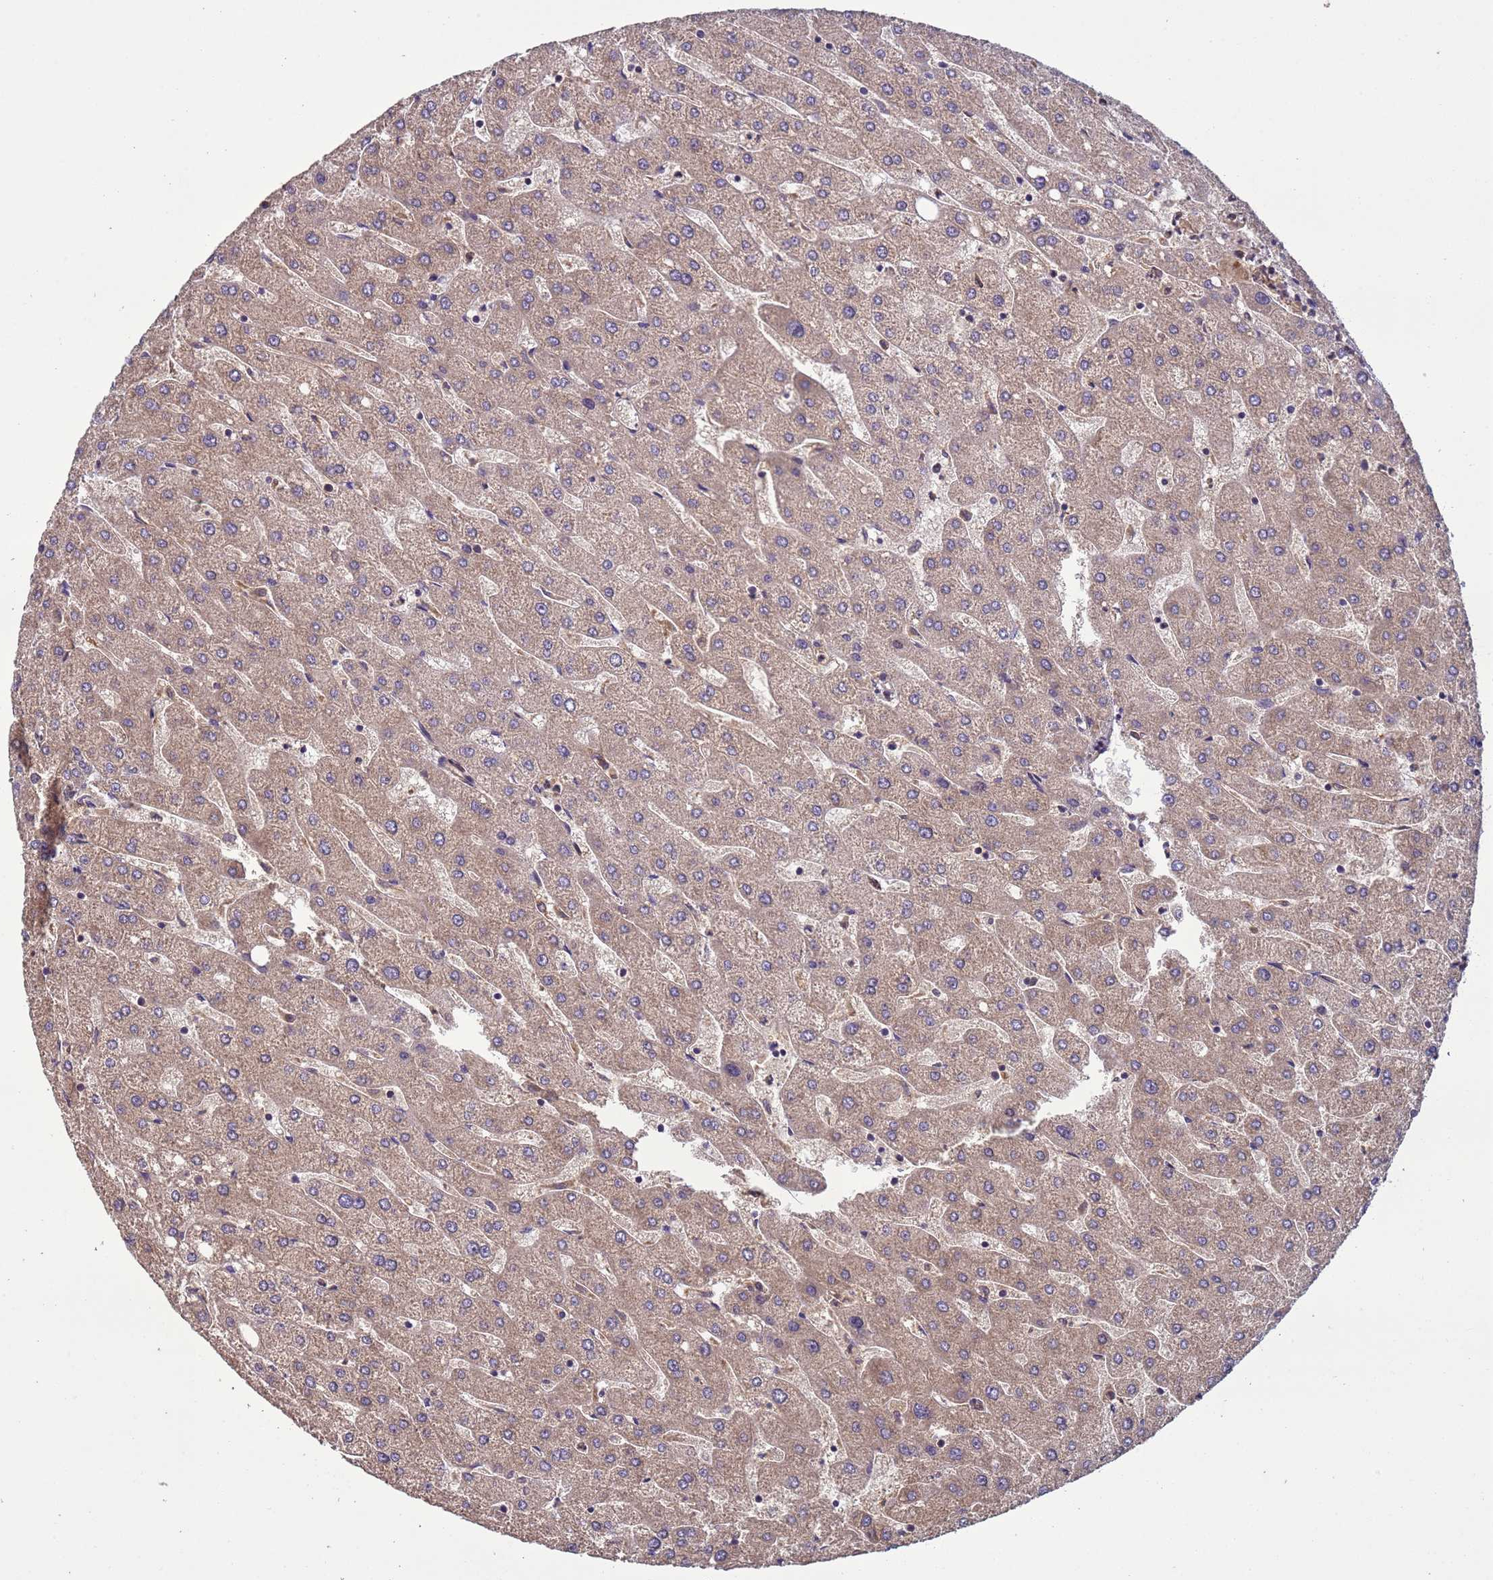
{"staining": {"intensity": "weak", "quantity": "25%-75%", "location": "cytoplasmic/membranous"}, "tissue": "liver", "cell_type": "Cholangiocytes", "image_type": "normal", "snomed": [{"axis": "morphology", "description": "Normal tissue, NOS"}, {"axis": "topography", "description": "Liver"}], "caption": "Protein staining of benign liver demonstrates weak cytoplasmic/membranous staining in approximately 25%-75% of cholangiocytes. Using DAB (3,3'-diaminobenzidine) (brown) and hematoxylin (blue) stains, captured at high magnification using brightfield microscopy.", "gene": "RAB10", "patient": {"sex": "male", "age": 67}}